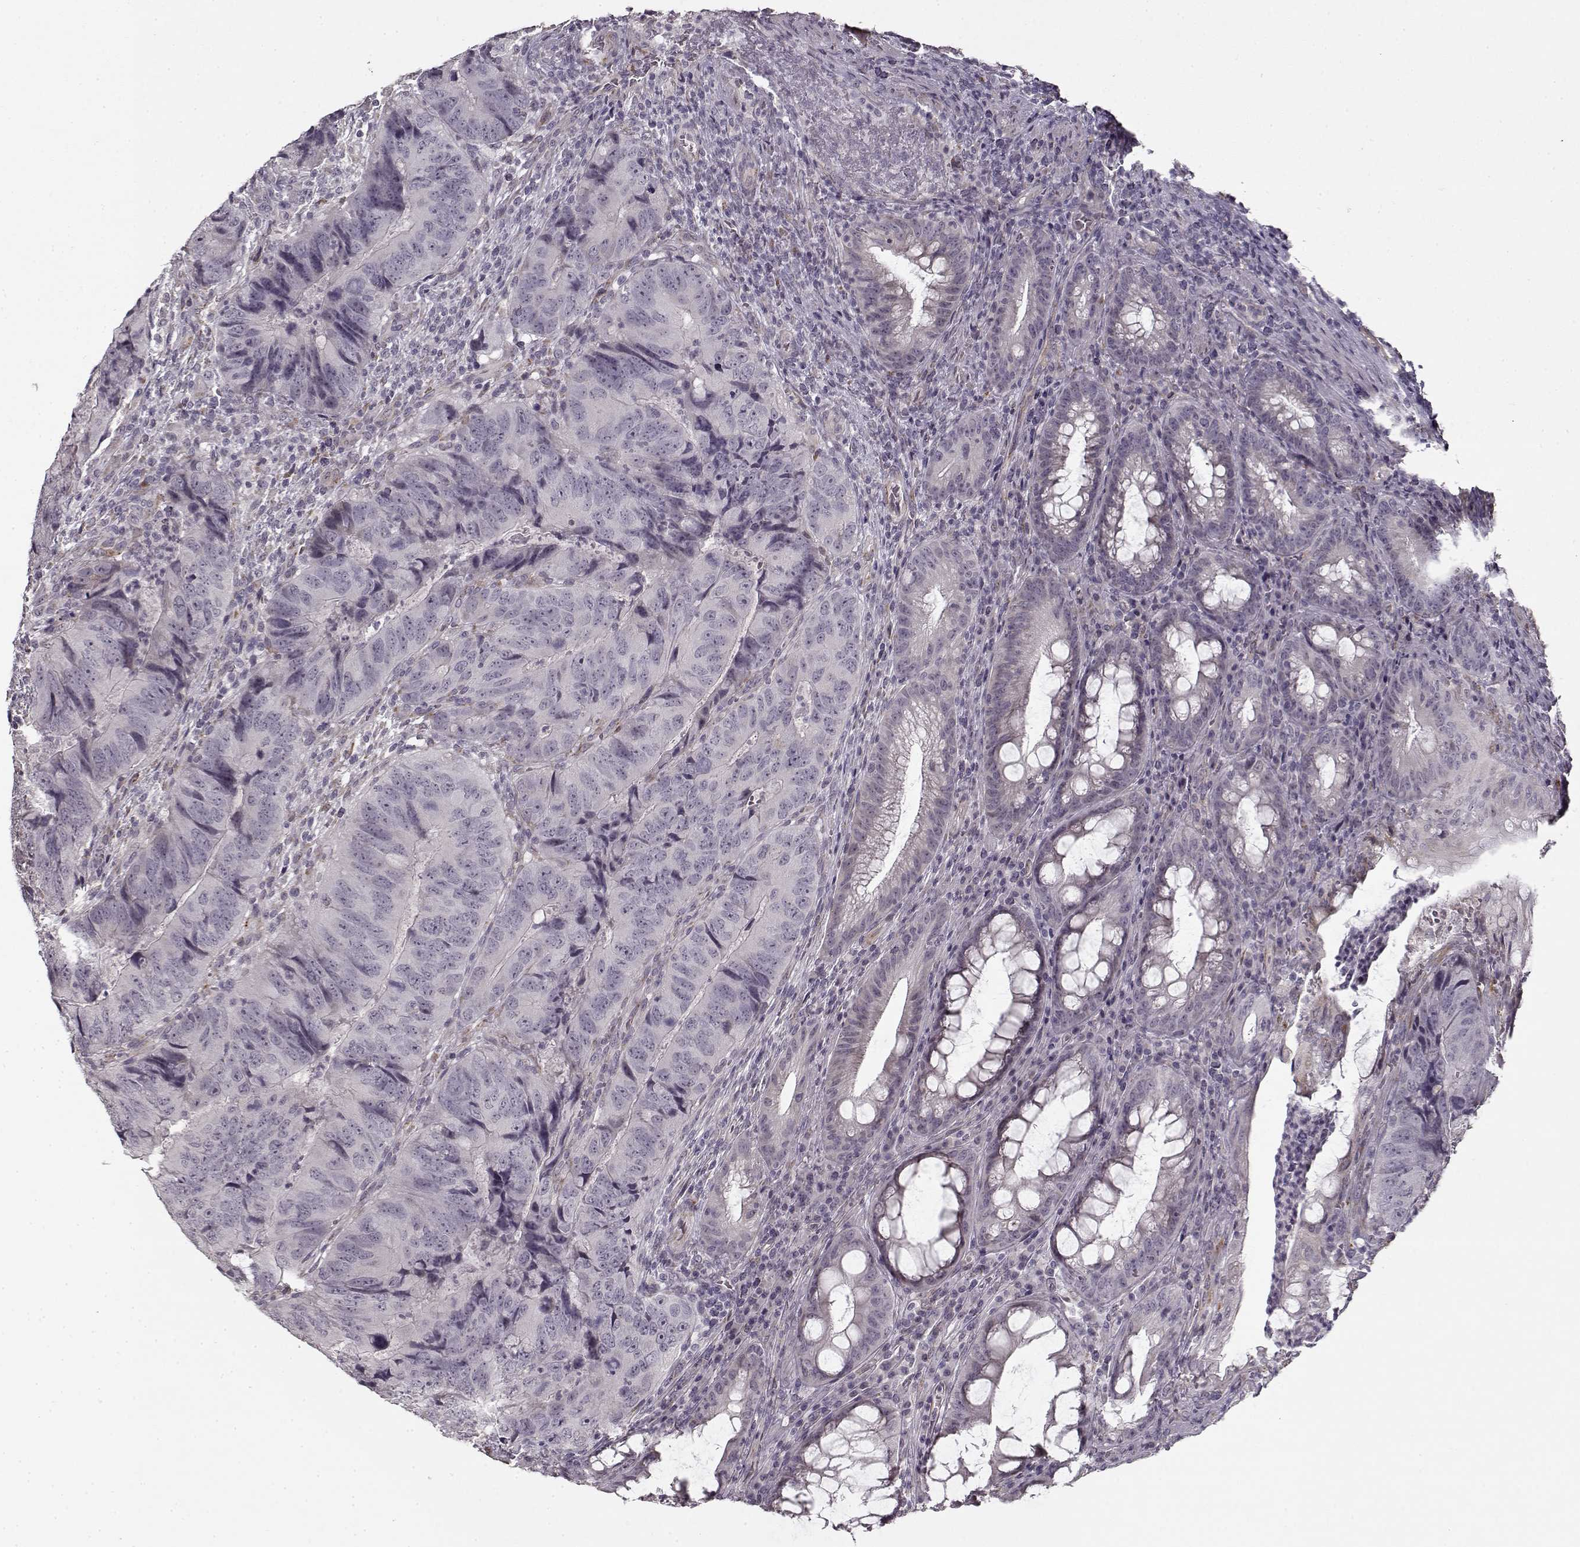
{"staining": {"intensity": "negative", "quantity": "none", "location": "none"}, "tissue": "colorectal cancer", "cell_type": "Tumor cells", "image_type": "cancer", "snomed": [{"axis": "morphology", "description": "Adenocarcinoma, NOS"}, {"axis": "topography", "description": "Colon"}], "caption": "Protein analysis of adenocarcinoma (colorectal) demonstrates no significant expression in tumor cells.", "gene": "LAMB2", "patient": {"sex": "male", "age": 79}}